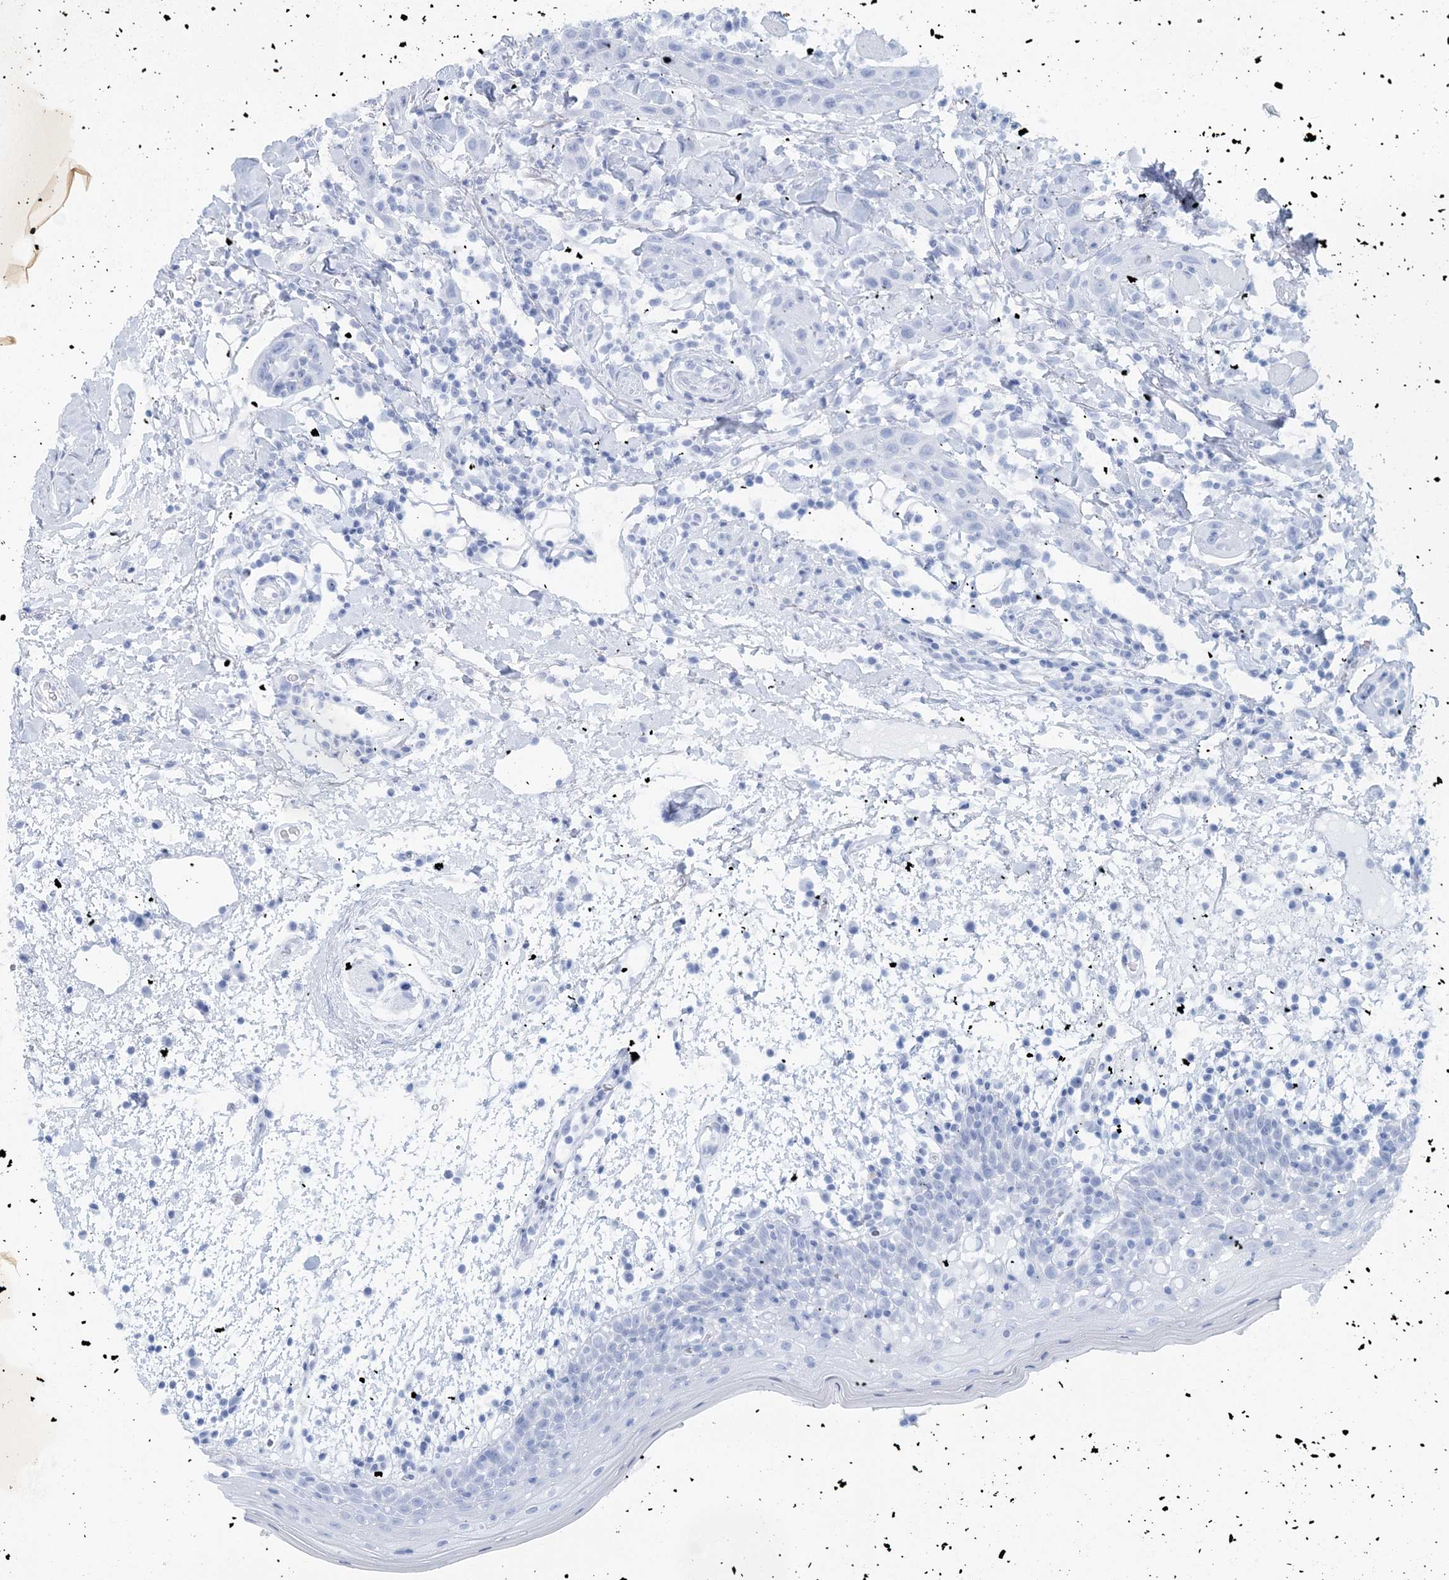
{"staining": {"intensity": "weak", "quantity": "25%-75%", "location": "nuclear"}, "tissue": "oral mucosa", "cell_type": "Squamous epithelial cells", "image_type": "normal", "snomed": [{"axis": "morphology", "description": "Normal tissue, NOS"}, {"axis": "morphology", "description": "Squamous cell carcinoma, NOS"}, {"axis": "topography", "description": "Skeletal muscle"}, {"axis": "topography", "description": "Oral tissue"}], "caption": "Squamous epithelial cells reveal low levels of weak nuclear expression in about 25%-75% of cells in unremarkable oral mucosa.", "gene": "COPS7B", "patient": {"sex": "male", "age": 71}}